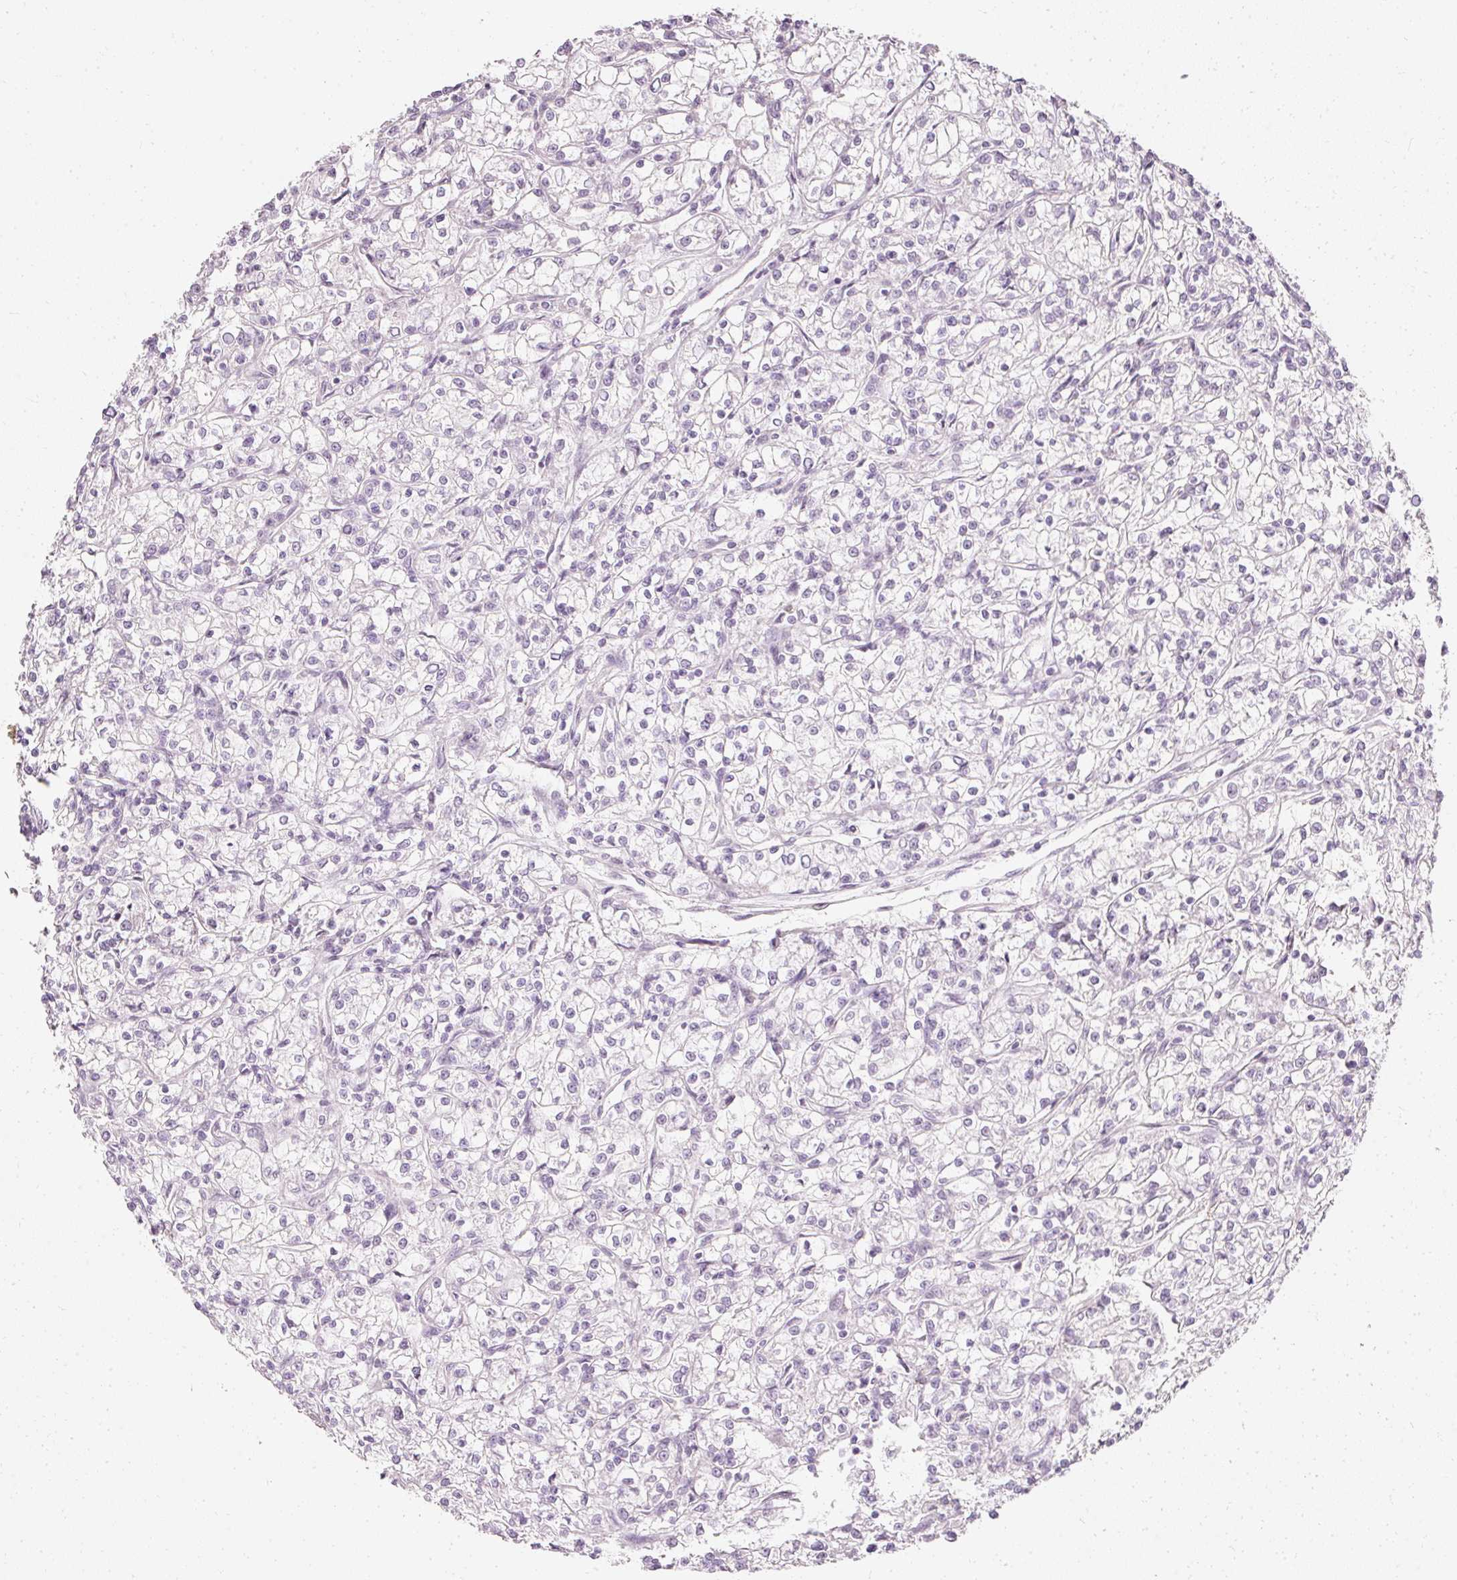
{"staining": {"intensity": "negative", "quantity": "none", "location": "none"}, "tissue": "renal cancer", "cell_type": "Tumor cells", "image_type": "cancer", "snomed": [{"axis": "morphology", "description": "Adenocarcinoma, NOS"}, {"axis": "topography", "description": "Kidney"}], "caption": "This micrograph is of renal cancer (adenocarcinoma) stained with IHC to label a protein in brown with the nuclei are counter-stained blue. There is no staining in tumor cells. (Stains: DAB immunohistochemistry (IHC) with hematoxylin counter stain, Microscopy: brightfield microscopy at high magnification).", "gene": "ELAVL3", "patient": {"sex": "female", "age": 59}}